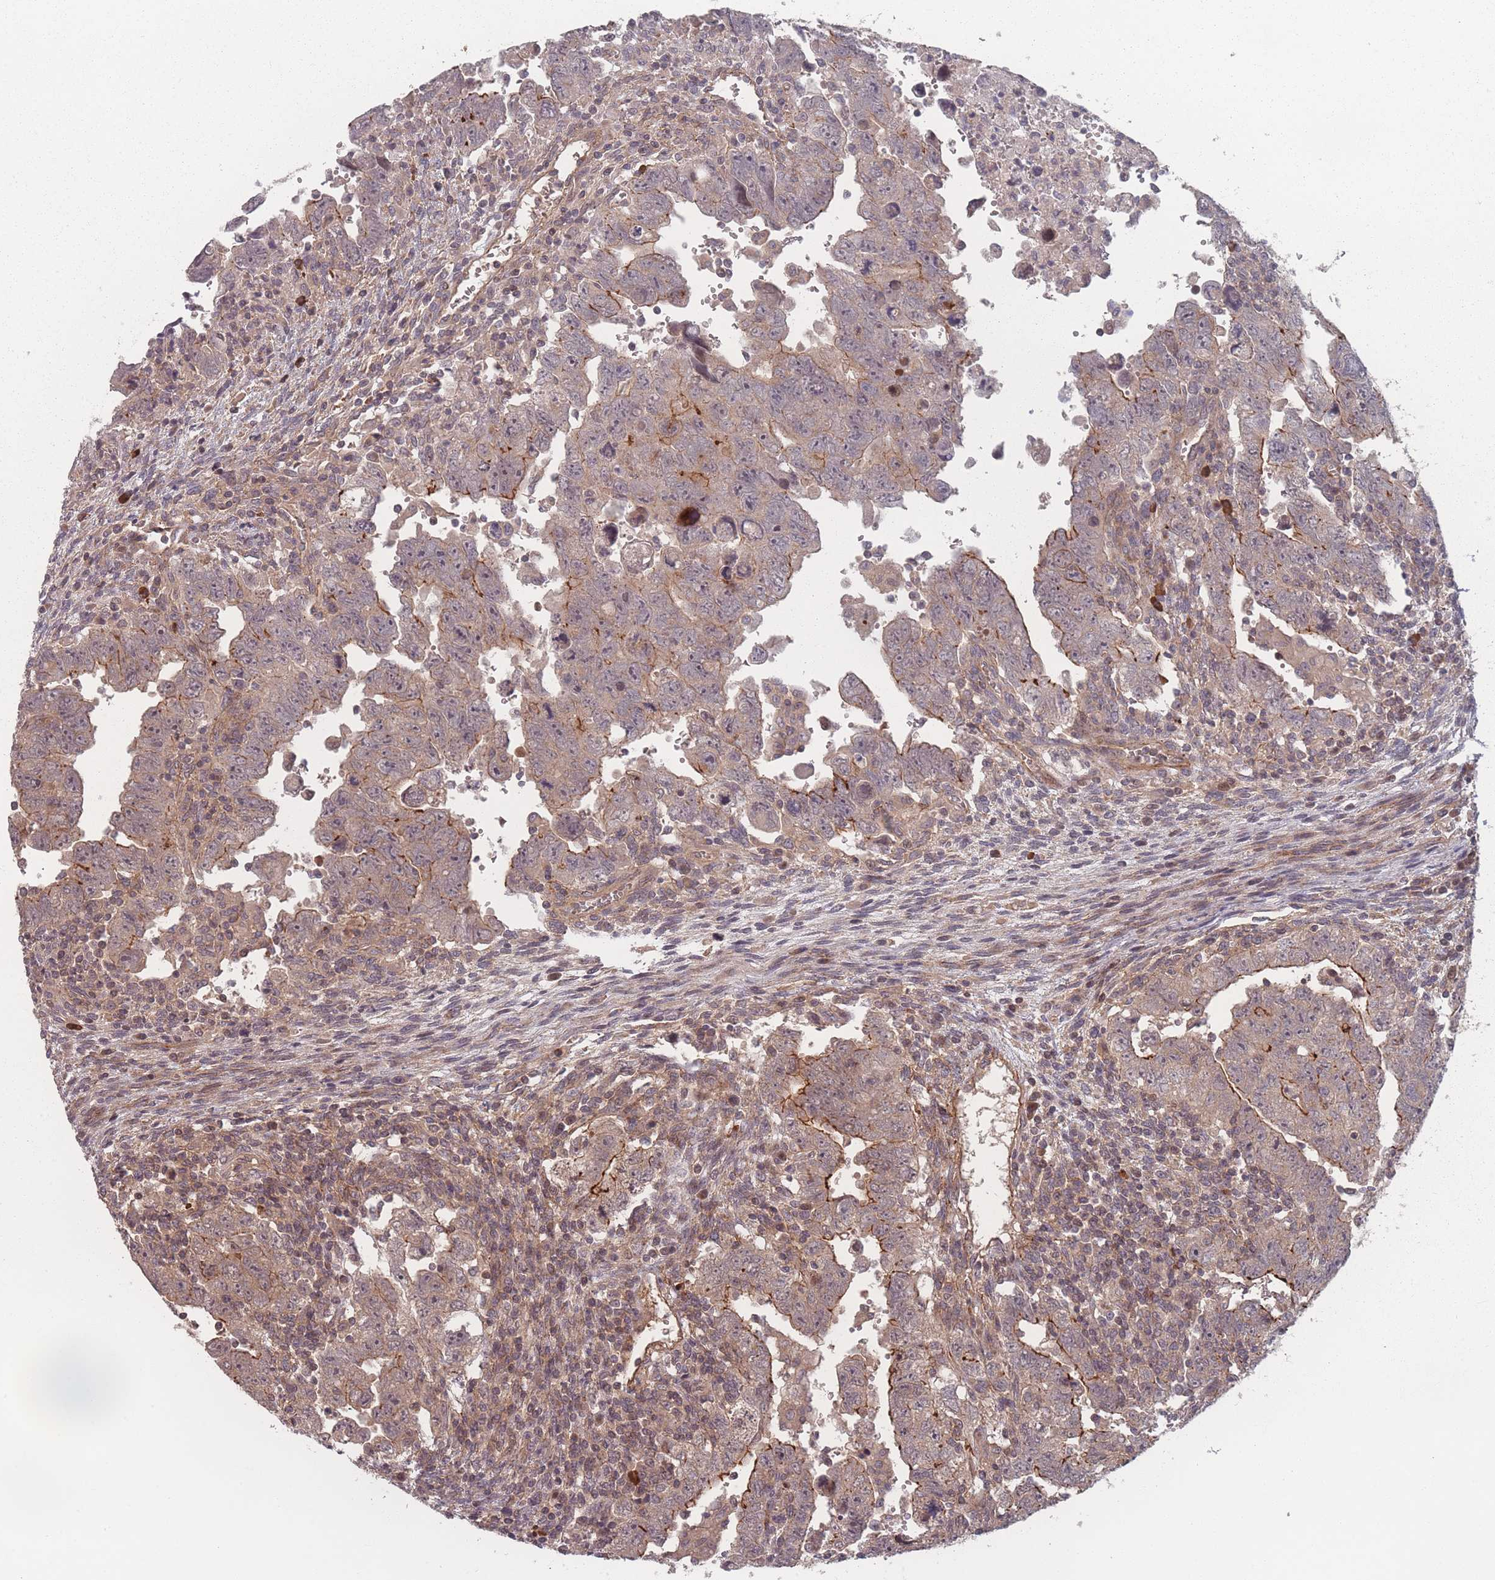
{"staining": {"intensity": "moderate", "quantity": "25%-75%", "location": "cytoplasmic/membranous"}, "tissue": "testis cancer", "cell_type": "Tumor cells", "image_type": "cancer", "snomed": [{"axis": "morphology", "description": "Carcinoma, Embryonal, NOS"}, {"axis": "topography", "description": "Testis"}], "caption": "Immunohistochemistry (IHC) photomicrograph of human testis embryonal carcinoma stained for a protein (brown), which demonstrates medium levels of moderate cytoplasmic/membranous expression in about 25%-75% of tumor cells.", "gene": "HAGH", "patient": {"sex": "male", "age": 28}}